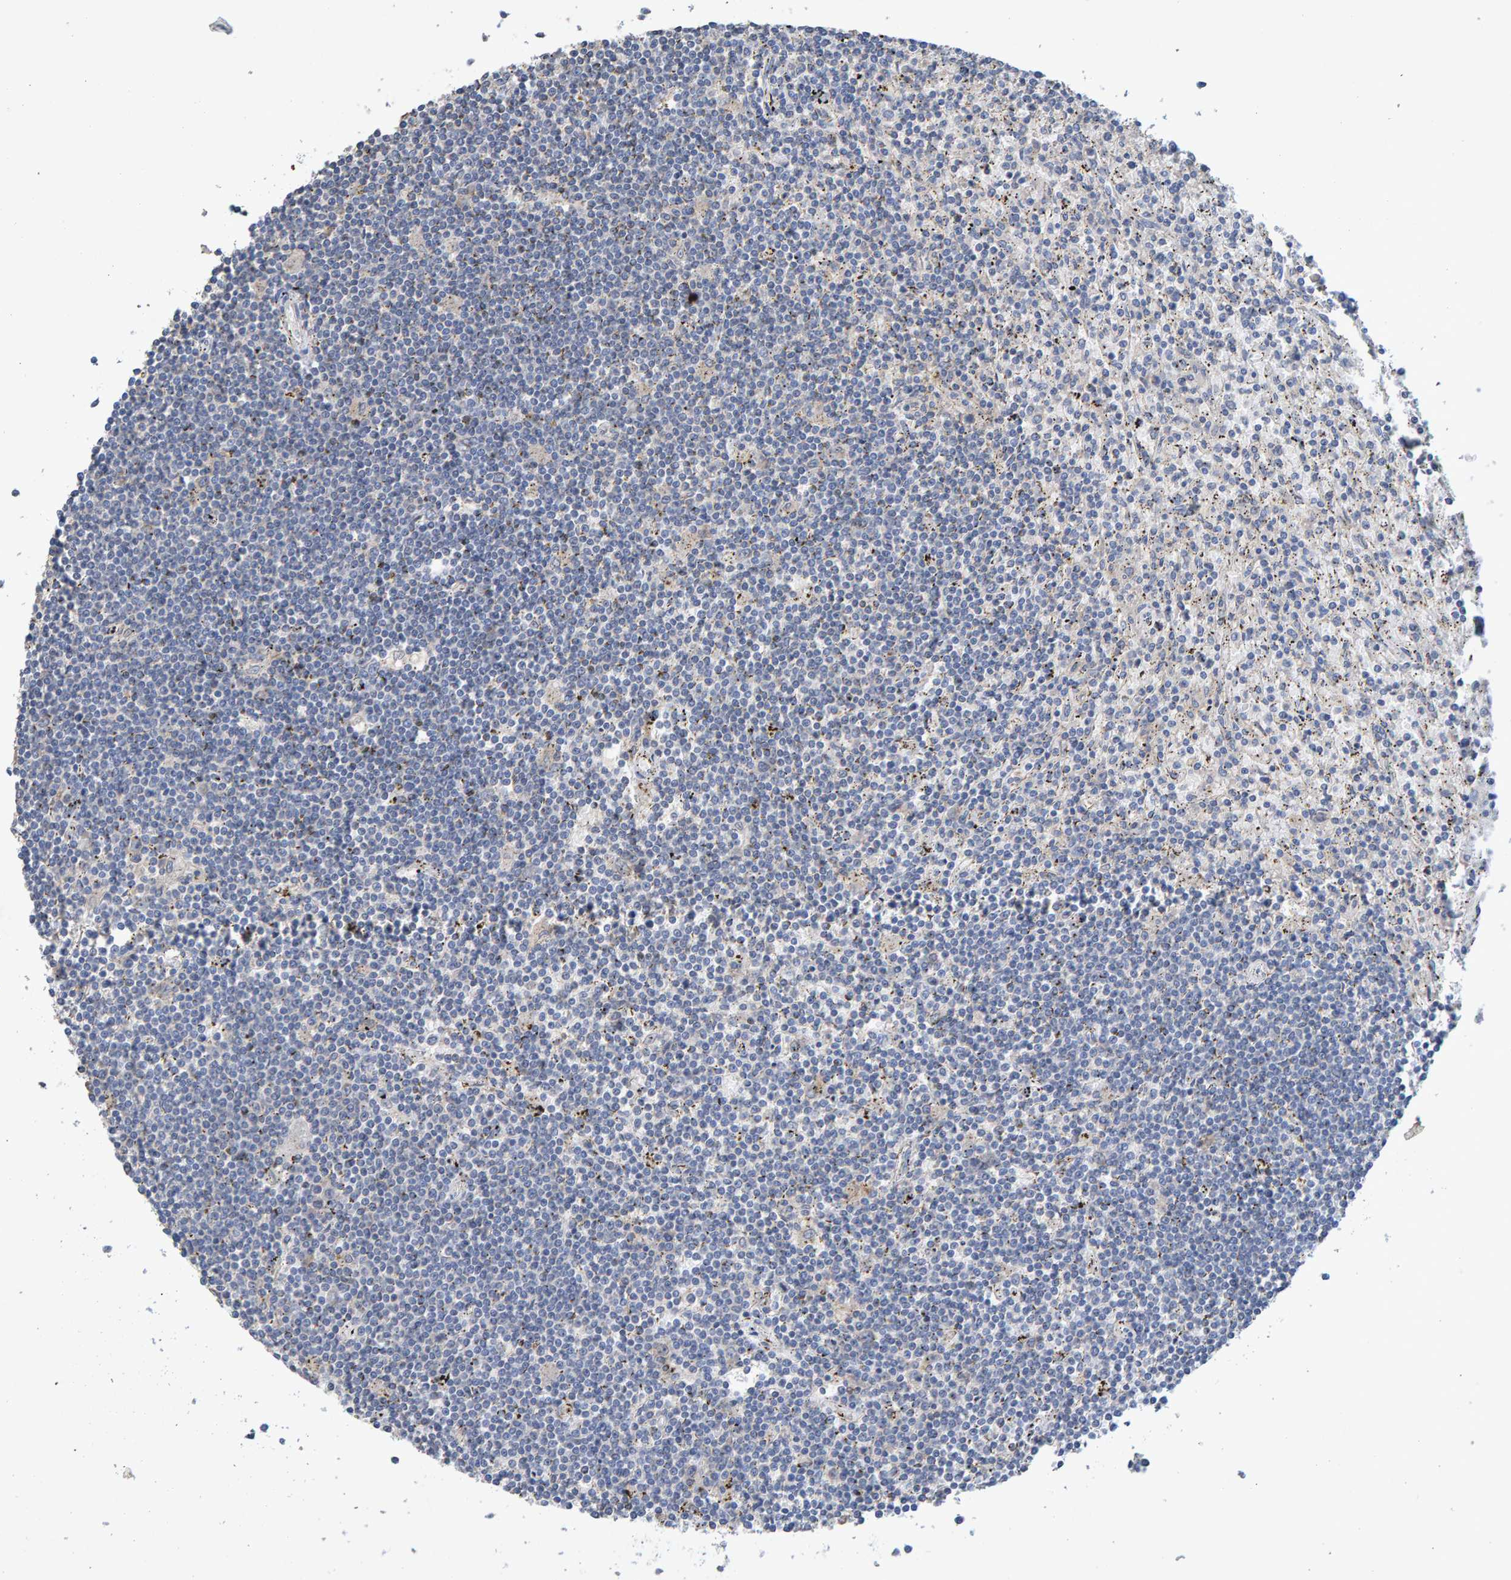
{"staining": {"intensity": "negative", "quantity": "none", "location": "none"}, "tissue": "lymphoma", "cell_type": "Tumor cells", "image_type": "cancer", "snomed": [{"axis": "morphology", "description": "Malignant lymphoma, non-Hodgkin's type, Low grade"}, {"axis": "topography", "description": "Spleen"}], "caption": "DAB immunohistochemical staining of human lymphoma demonstrates no significant staining in tumor cells.", "gene": "CTH", "patient": {"sex": "male", "age": 76}}